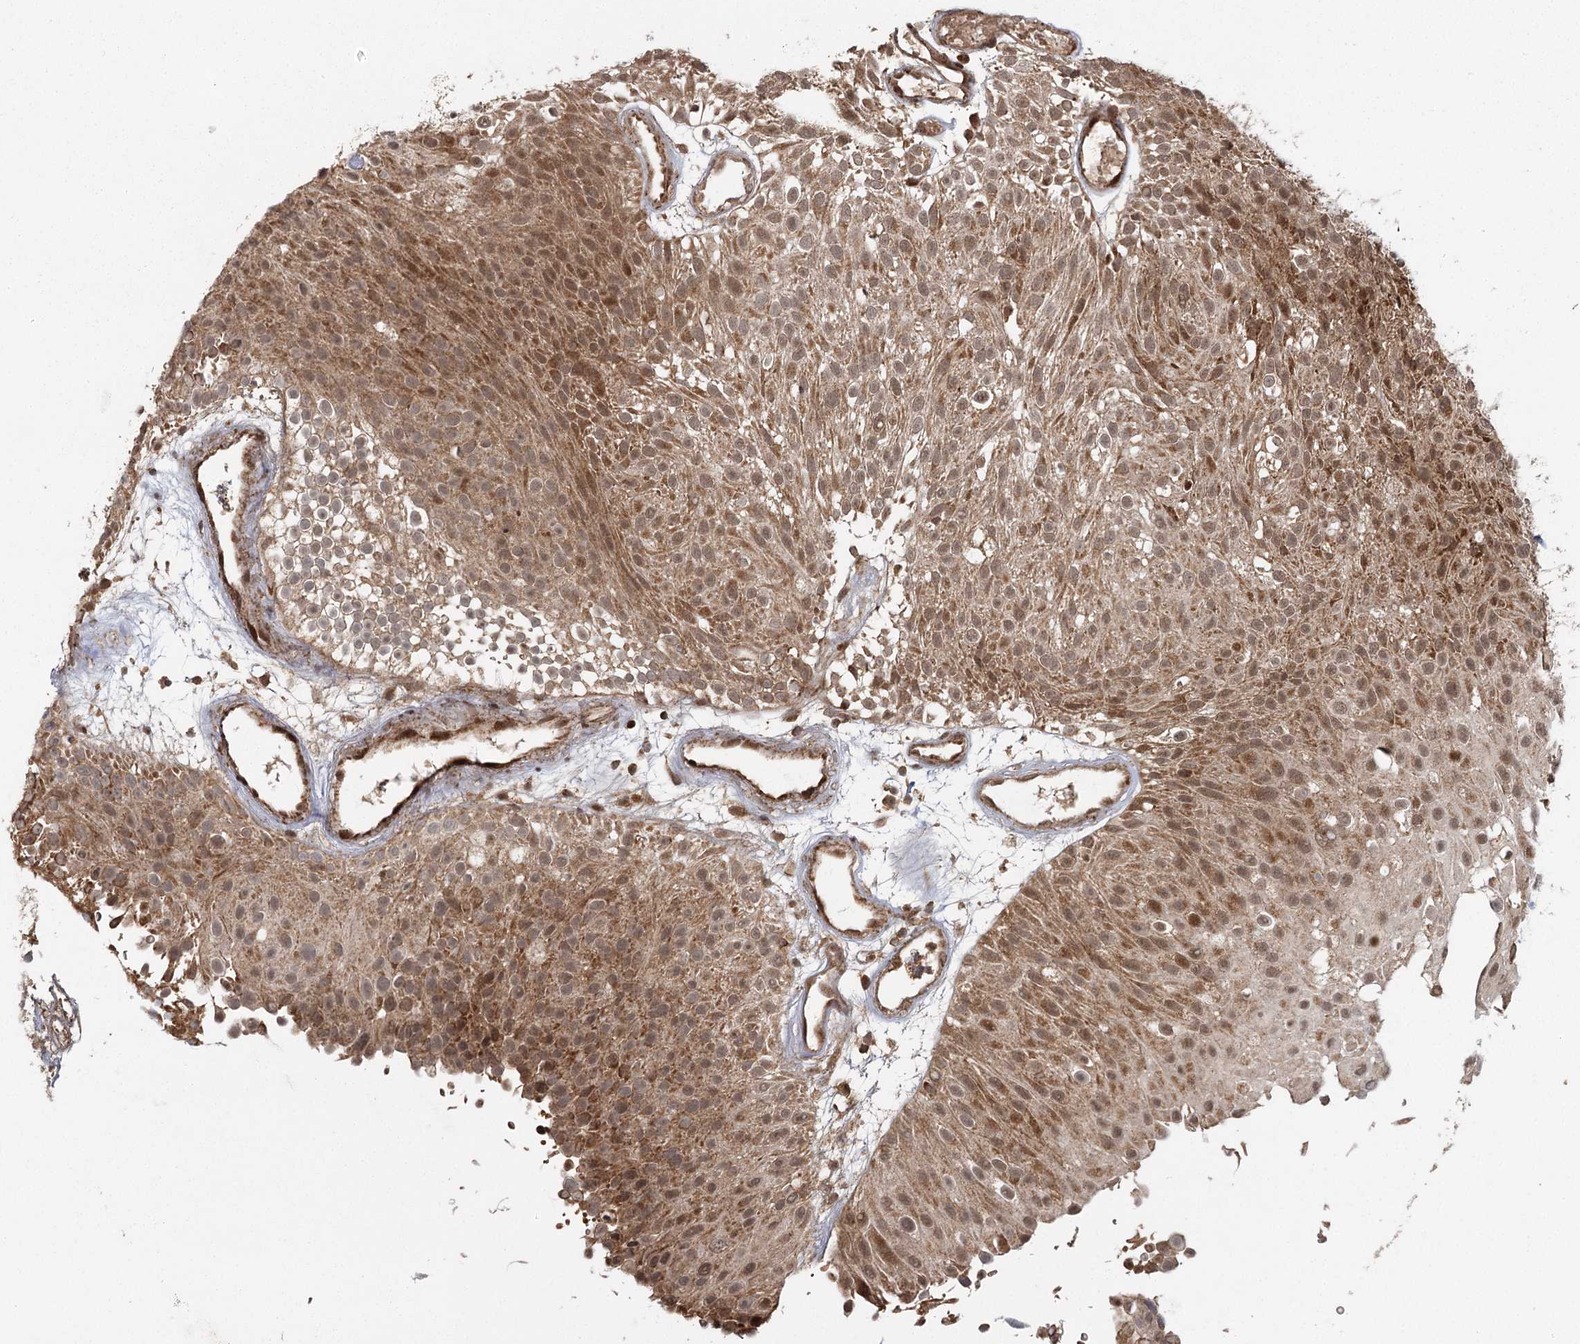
{"staining": {"intensity": "moderate", "quantity": ">75%", "location": "cytoplasmic/membranous,nuclear"}, "tissue": "urothelial cancer", "cell_type": "Tumor cells", "image_type": "cancer", "snomed": [{"axis": "morphology", "description": "Urothelial carcinoma, Low grade"}, {"axis": "topography", "description": "Urinary bladder"}], "caption": "This is a photomicrograph of IHC staining of urothelial cancer, which shows moderate staining in the cytoplasmic/membranous and nuclear of tumor cells.", "gene": "MICU1", "patient": {"sex": "male", "age": 78}}